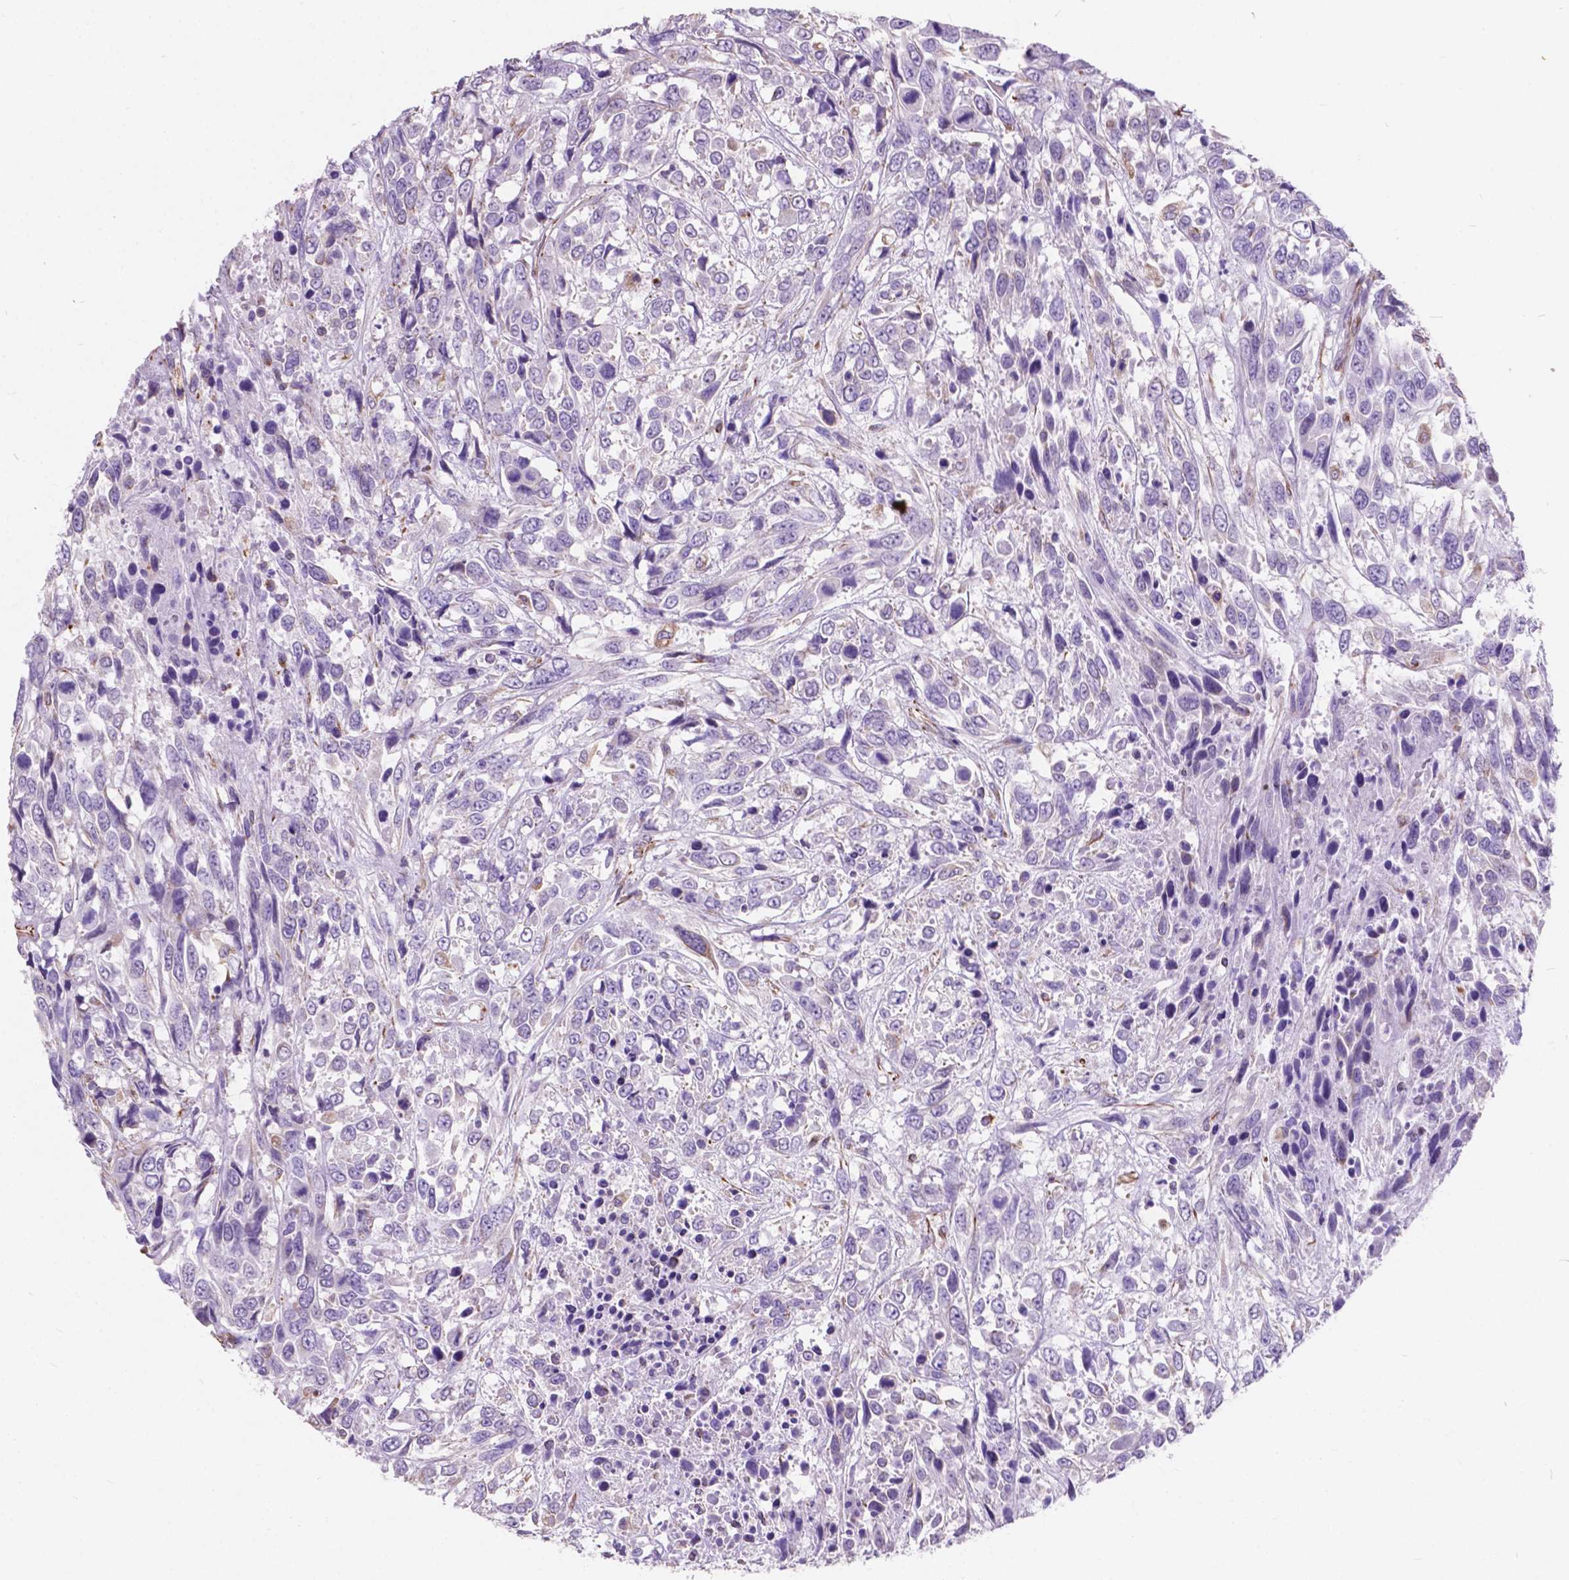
{"staining": {"intensity": "negative", "quantity": "none", "location": "none"}, "tissue": "urothelial cancer", "cell_type": "Tumor cells", "image_type": "cancer", "snomed": [{"axis": "morphology", "description": "Urothelial carcinoma, High grade"}, {"axis": "topography", "description": "Urinary bladder"}], "caption": "DAB immunohistochemical staining of human urothelial cancer shows no significant staining in tumor cells.", "gene": "AMOT", "patient": {"sex": "female", "age": 70}}